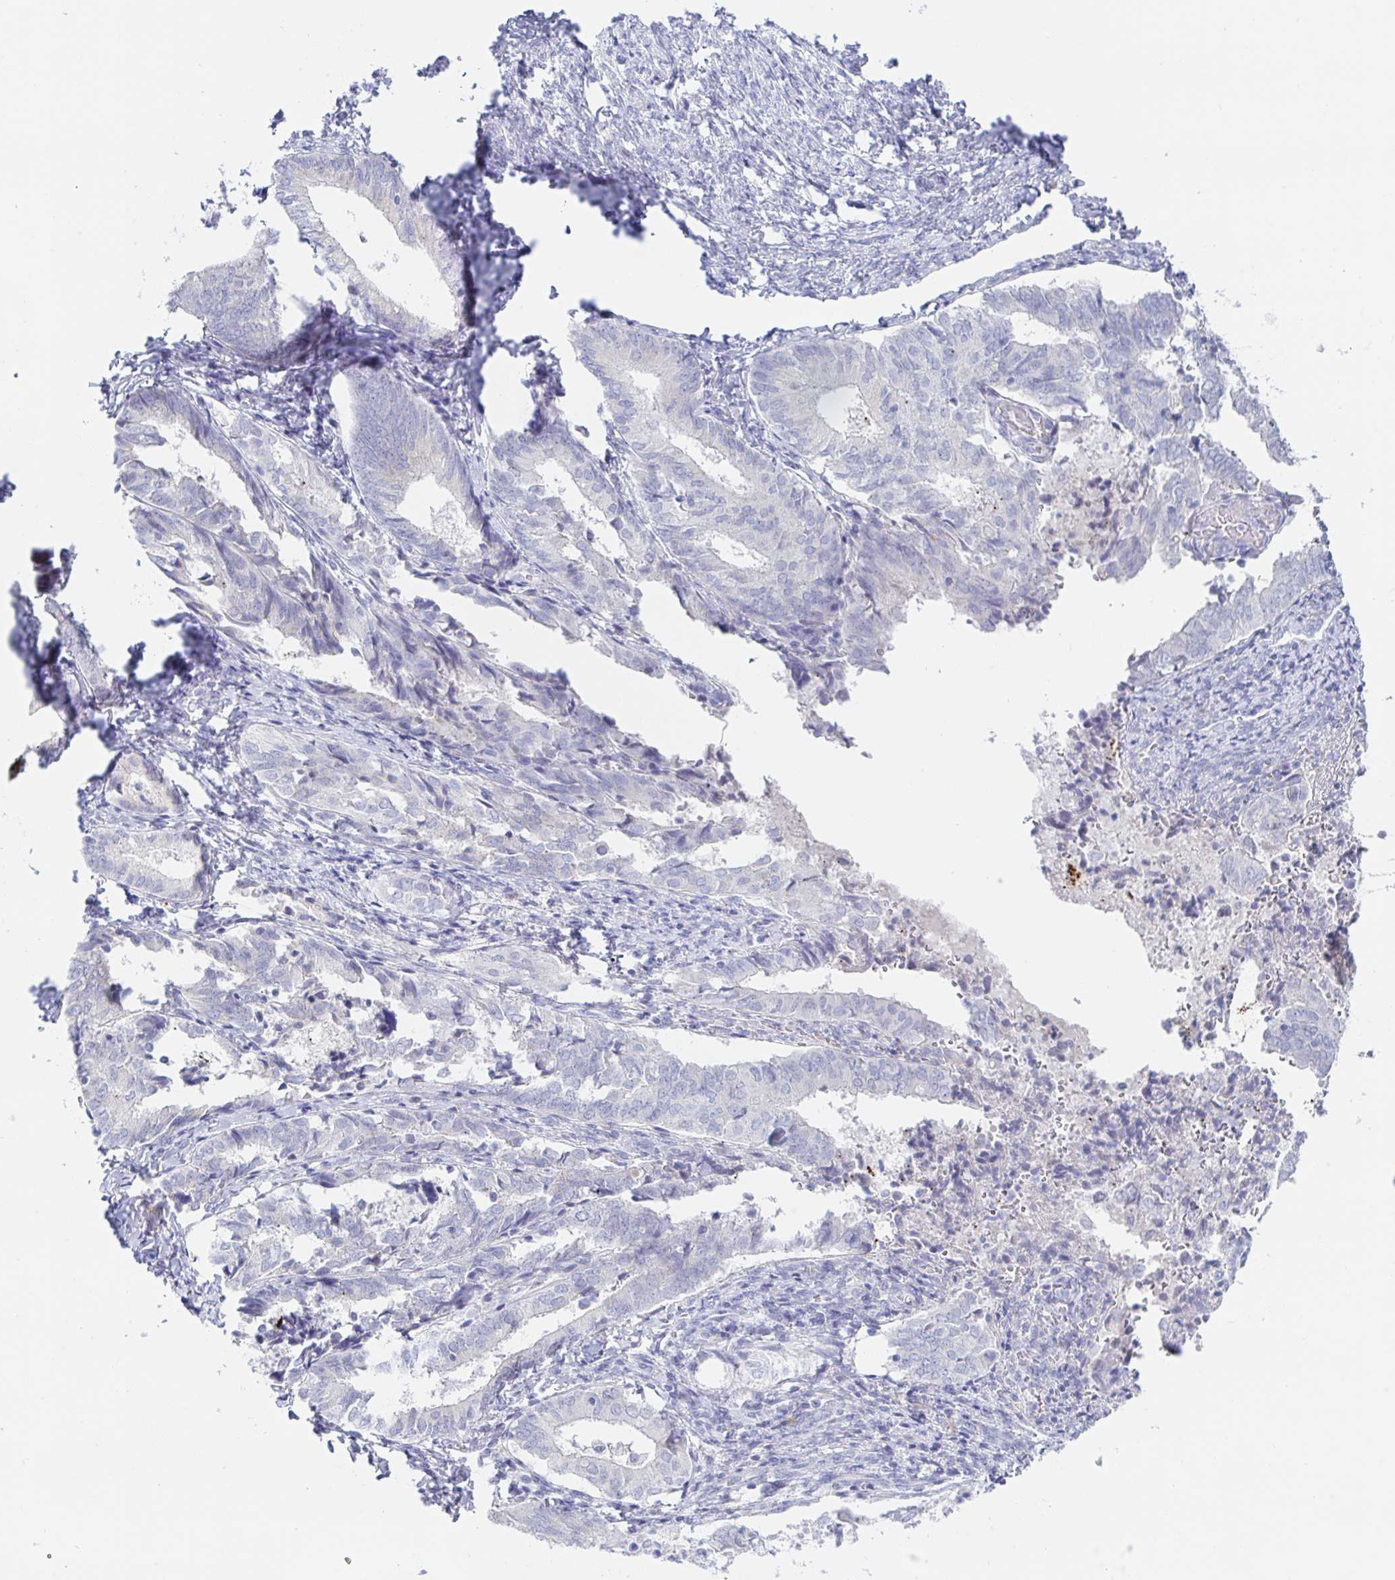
{"staining": {"intensity": "negative", "quantity": "none", "location": "none"}, "tissue": "endometrial cancer", "cell_type": "Tumor cells", "image_type": "cancer", "snomed": [{"axis": "morphology", "description": "Adenocarcinoma, NOS"}, {"axis": "topography", "description": "Endometrium"}], "caption": "Immunohistochemistry histopathology image of neoplastic tissue: endometrial cancer (adenocarcinoma) stained with DAB (3,3'-diaminobenzidine) demonstrates no significant protein expression in tumor cells. (DAB (3,3'-diaminobenzidine) IHC visualized using brightfield microscopy, high magnification).", "gene": "SIAH3", "patient": {"sex": "female", "age": 87}}